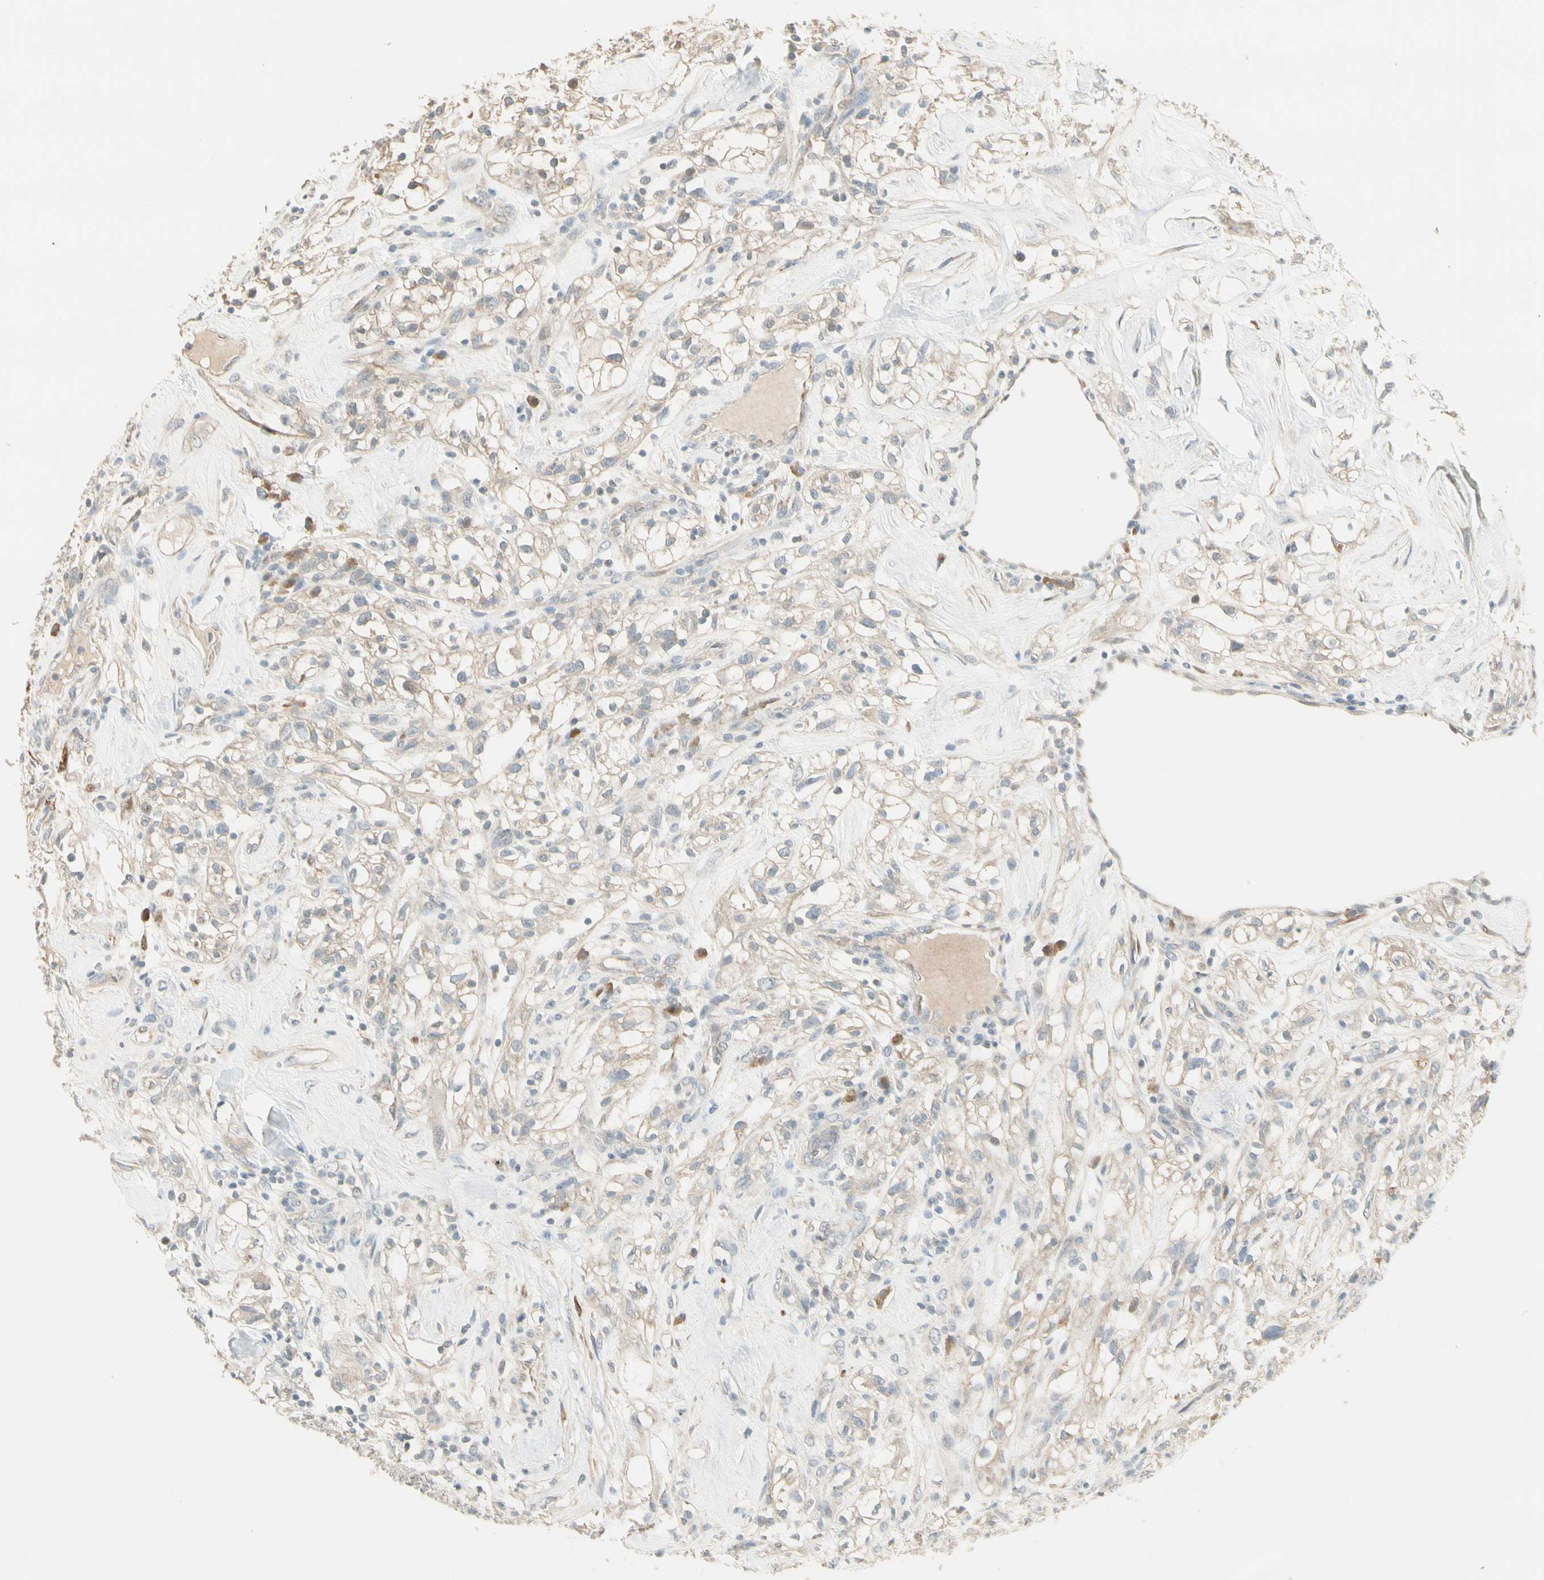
{"staining": {"intensity": "weak", "quantity": ">75%", "location": "cytoplasmic/membranous"}, "tissue": "renal cancer", "cell_type": "Tumor cells", "image_type": "cancer", "snomed": [{"axis": "morphology", "description": "Adenocarcinoma, NOS"}, {"axis": "topography", "description": "Kidney"}], "caption": "The image exhibits staining of renal cancer, revealing weak cytoplasmic/membranous protein positivity (brown color) within tumor cells.", "gene": "GNE", "patient": {"sex": "female", "age": 60}}